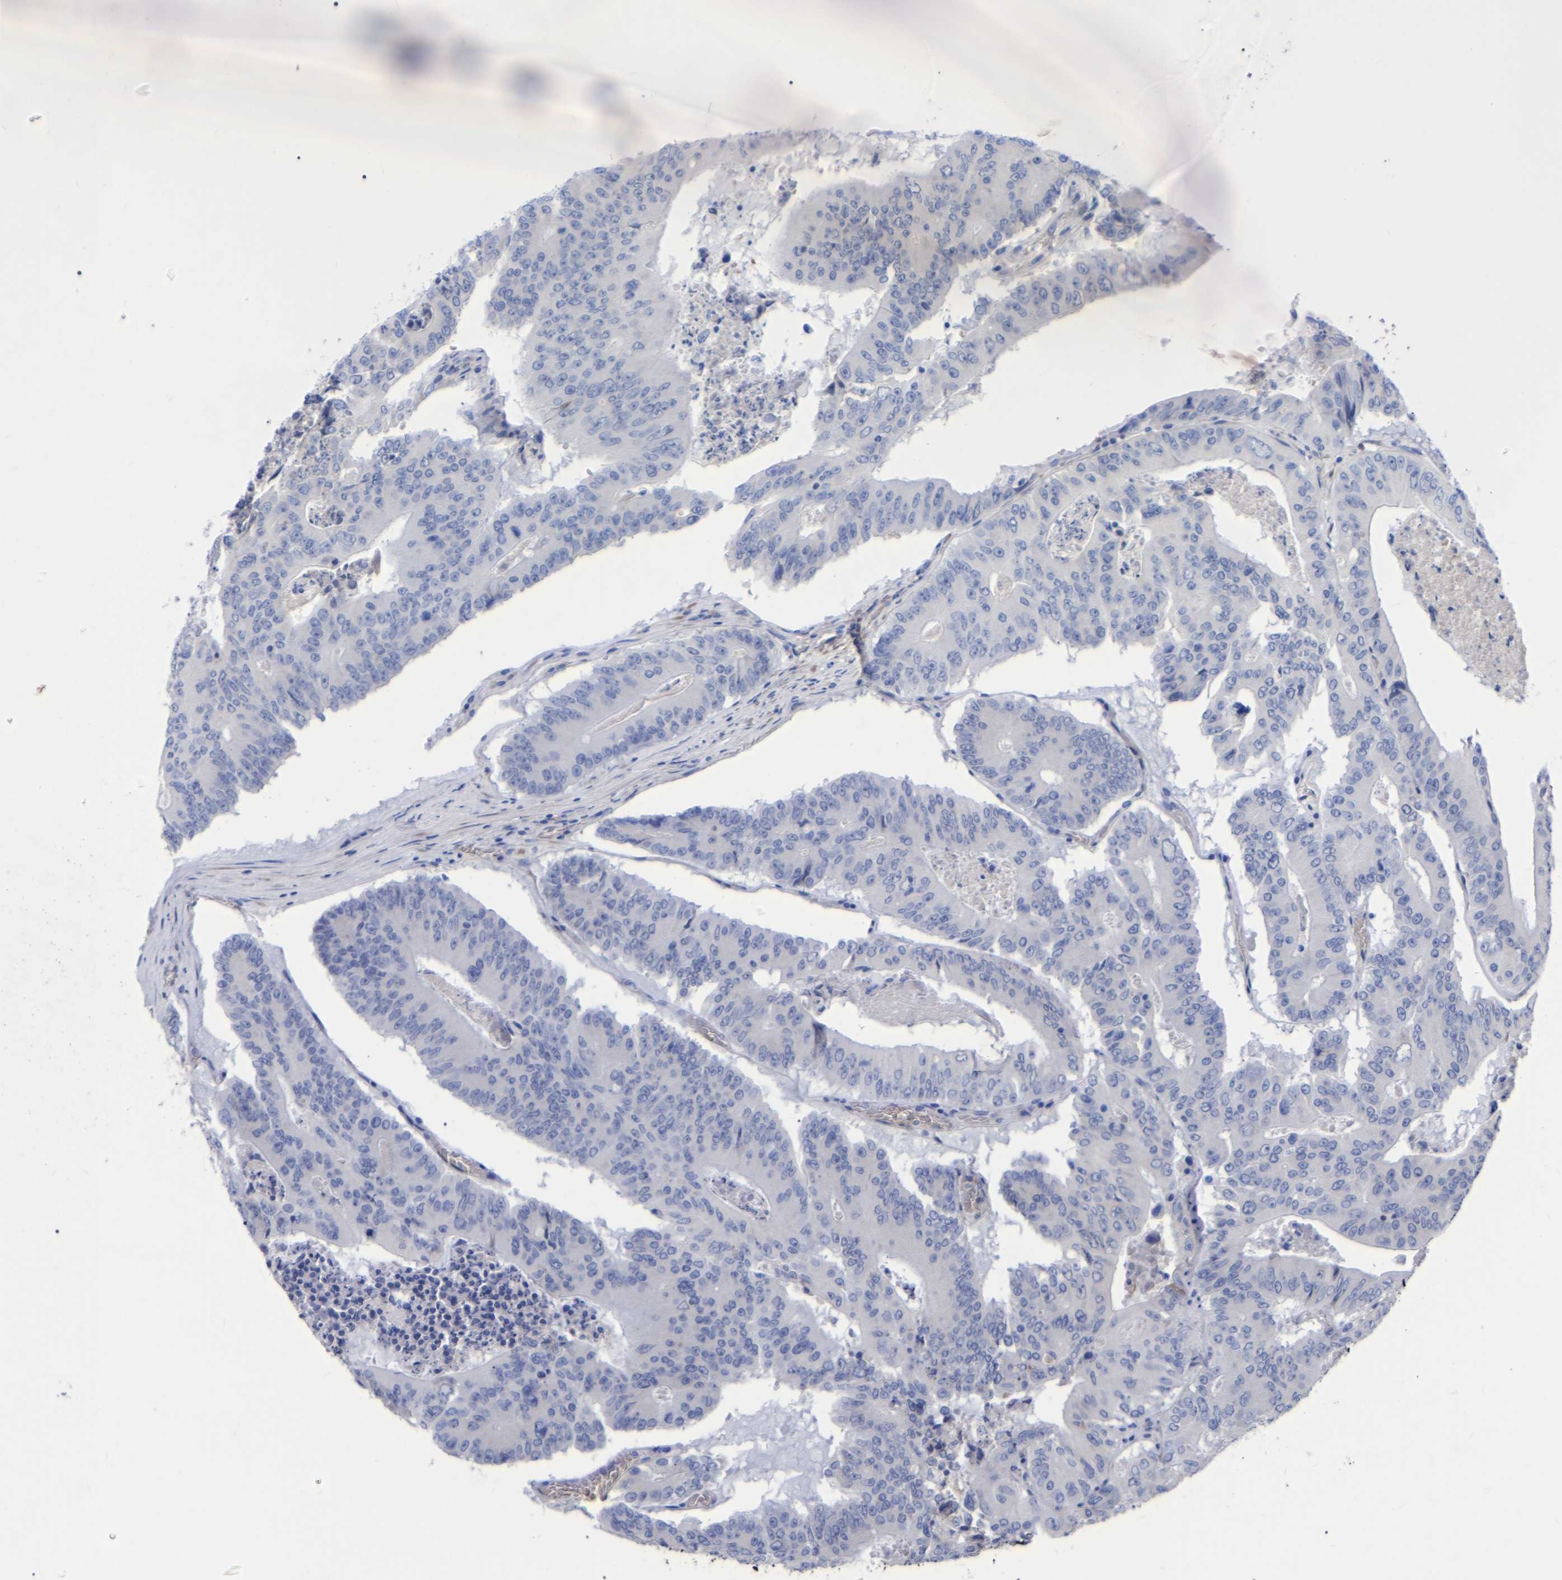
{"staining": {"intensity": "negative", "quantity": "none", "location": "none"}, "tissue": "colorectal cancer", "cell_type": "Tumor cells", "image_type": "cancer", "snomed": [{"axis": "morphology", "description": "Adenocarcinoma, NOS"}, {"axis": "topography", "description": "Colon"}], "caption": "IHC histopathology image of adenocarcinoma (colorectal) stained for a protein (brown), which displays no expression in tumor cells.", "gene": "GDF3", "patient": {"sex": "male", "age": 87}}